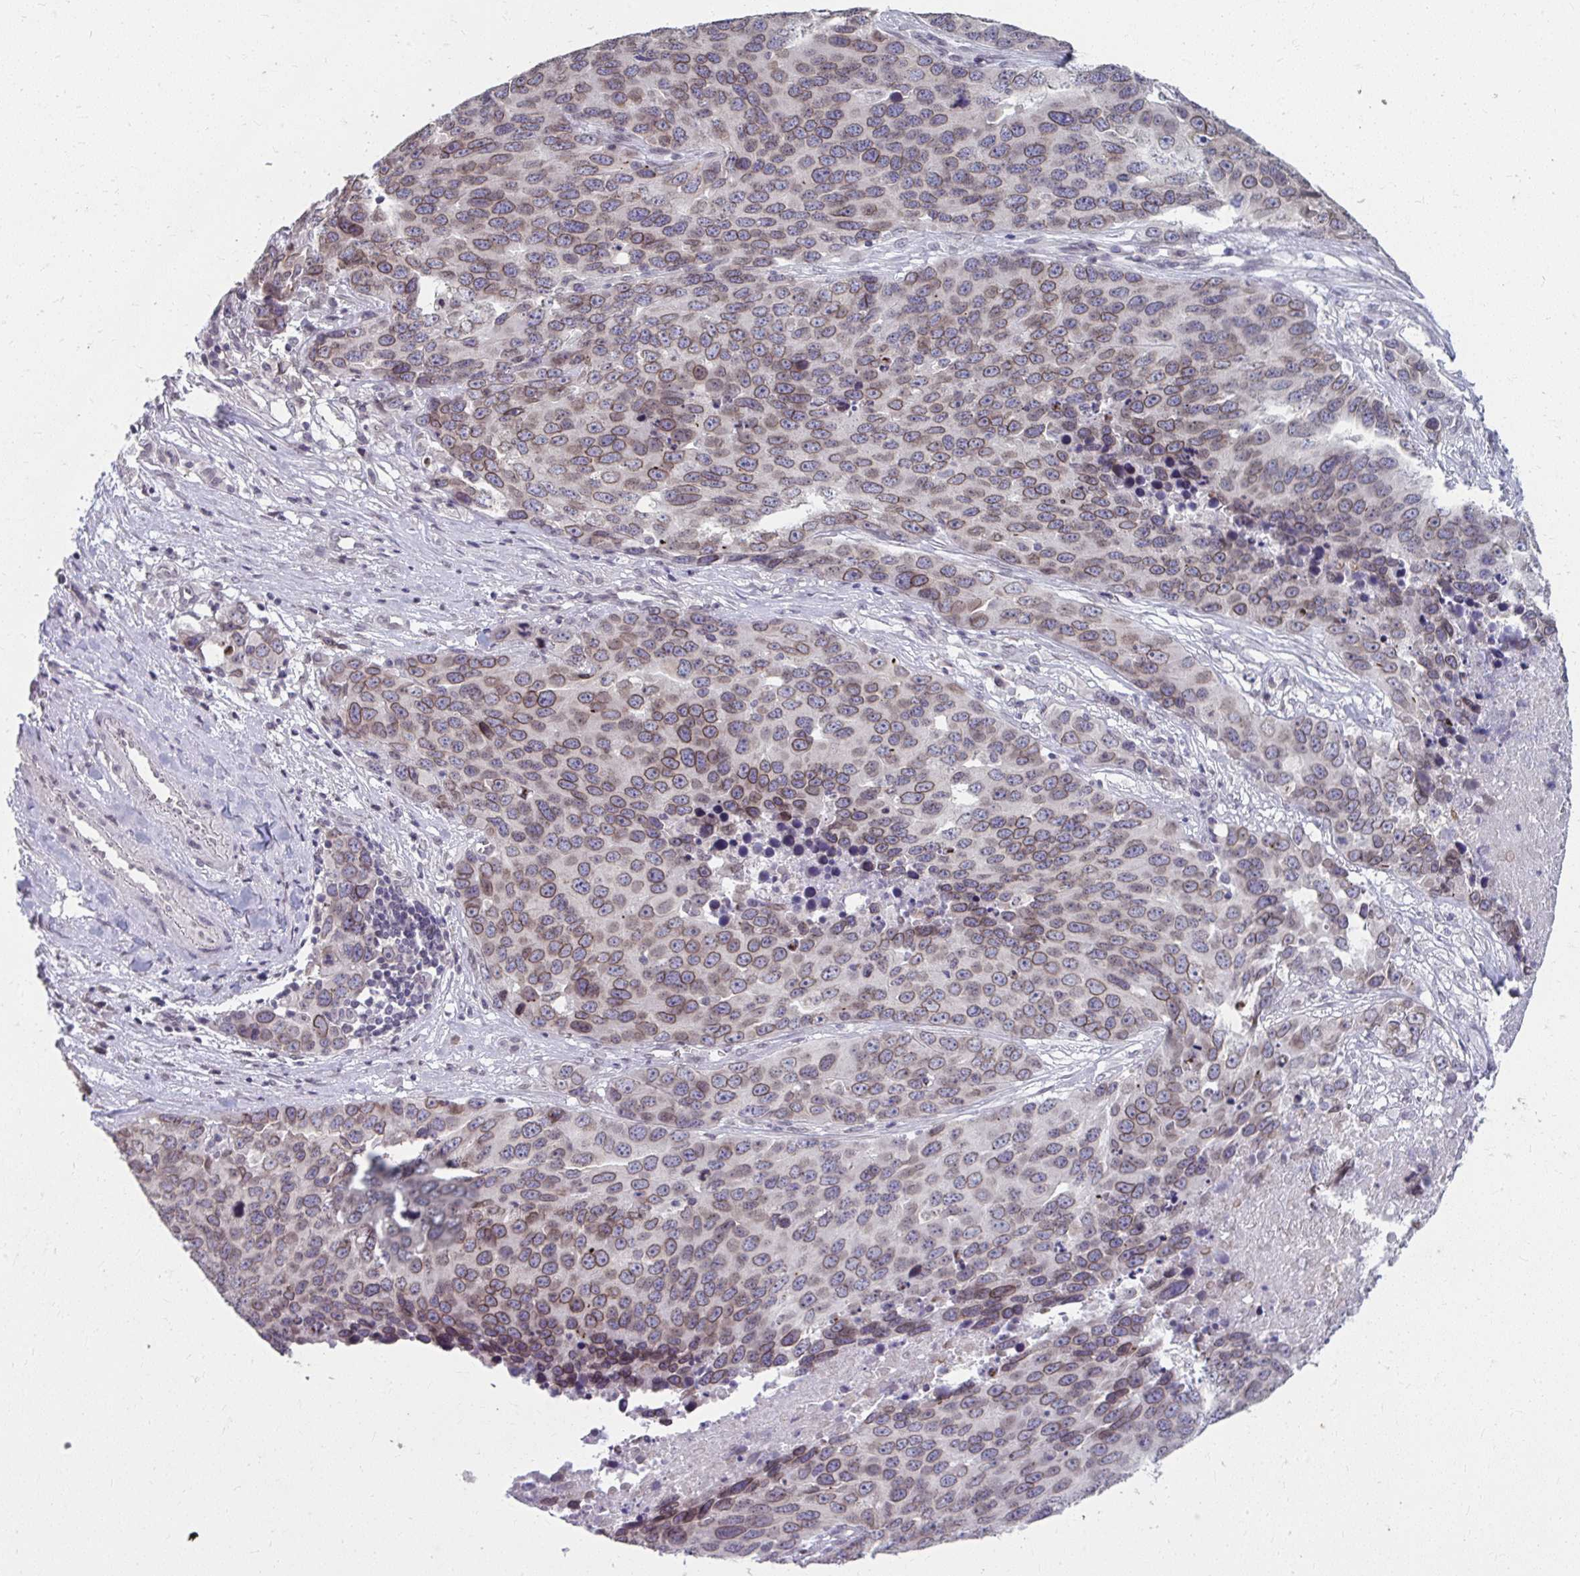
{"staining": {"intensity": "moderate", "quantity": ">75%", "location": "cytoplasmic/membranous,nuclear"}, "tissue": "ovarian cancer", "cell_type": "Tumor cells", "image_type": "cancer", "snomed": [{"axis": "morphology", "description": "Cystadenocarcinoma, serous, NOS"}, {"axis": "topography", "description": "Ovary"}], "caption": "Ovarian serous cystadenocarcinoma stained for a protein (brown) displays moderate cytoplasmic/membranous and nuclear positive staining in about >75% of tumor cells.", "gene": "NUP133", "patient": {"sex": "female", "age": 76}}